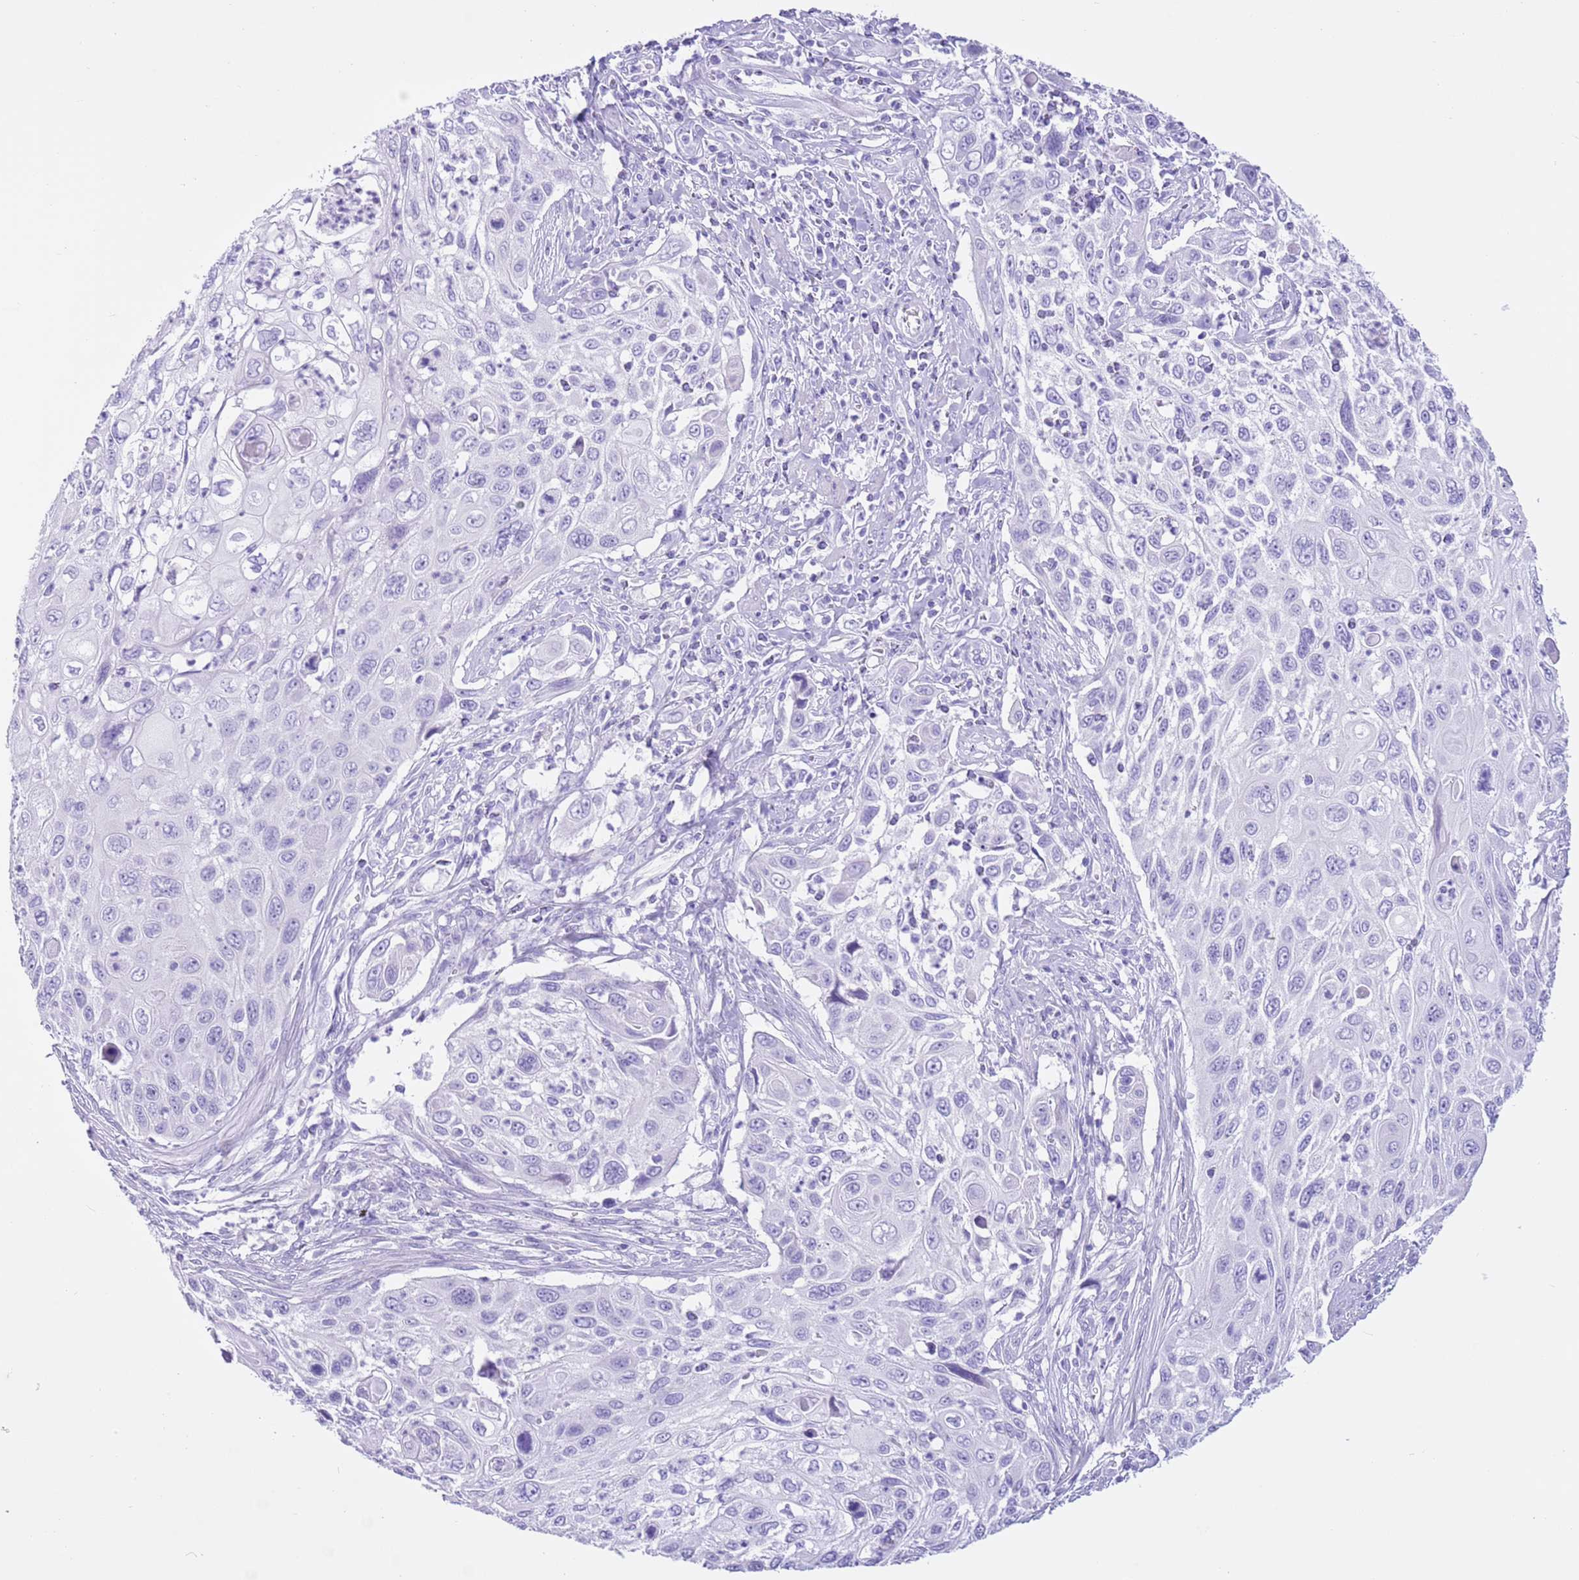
{"staining": {"intensity": "negative", "quantity": "none", "location": "none"}, "tissue": "cervical cancer", "cell_type": "Tumor cells", "image_type": "cancer", "snomed": [{"axis": "morphology", "description": "Squamous cell carcinoma, NOS"}, {"axis": "topography", "description": "Cervix"}], "caption": "A histopathology image of cervical cancer (squamous cell carcinoma) stained for a protein exhibits no brown staining in tumor cells.", "gene": "TMEM185B", "patient": {"sex": "female", "age": 70}}